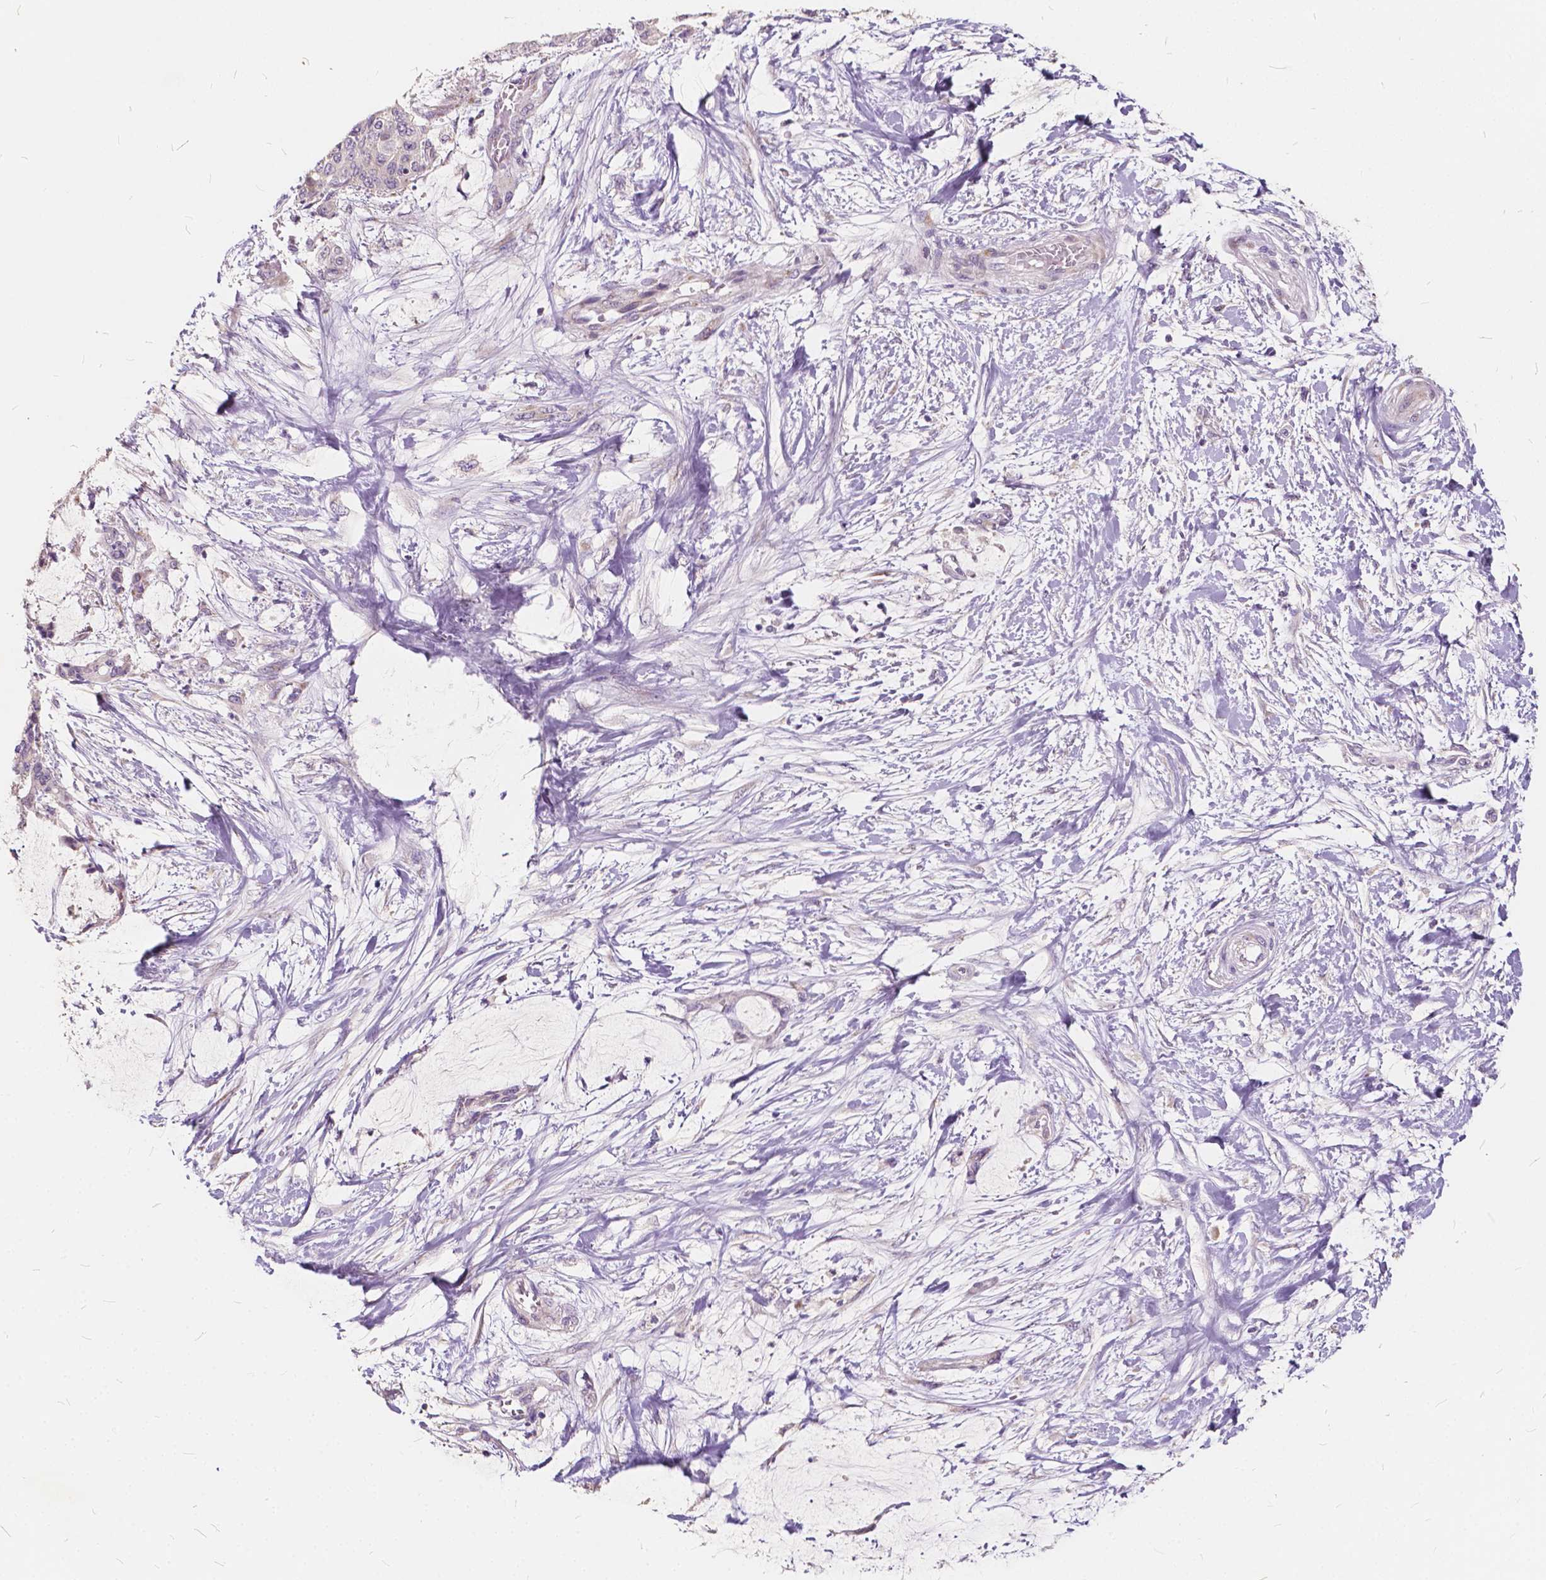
{"staining": {"intensity": "negative", "quantity": "none", "location": "none"}, "tissue": "liver cancer", "cell_type": "Tumor cells", "image_type": "cancer", "snomed": [{"axis": "morphology", "description": "Cholangiocarcinoma"}, {"axis": "topography", "description": "Liver"}], "caption": "IHC of liver cancer (cholangiocarcinoma) displays no expression in tumor cells.", "gene": "SLC7A8", "patient": {"sex": "female", "age": 73}}